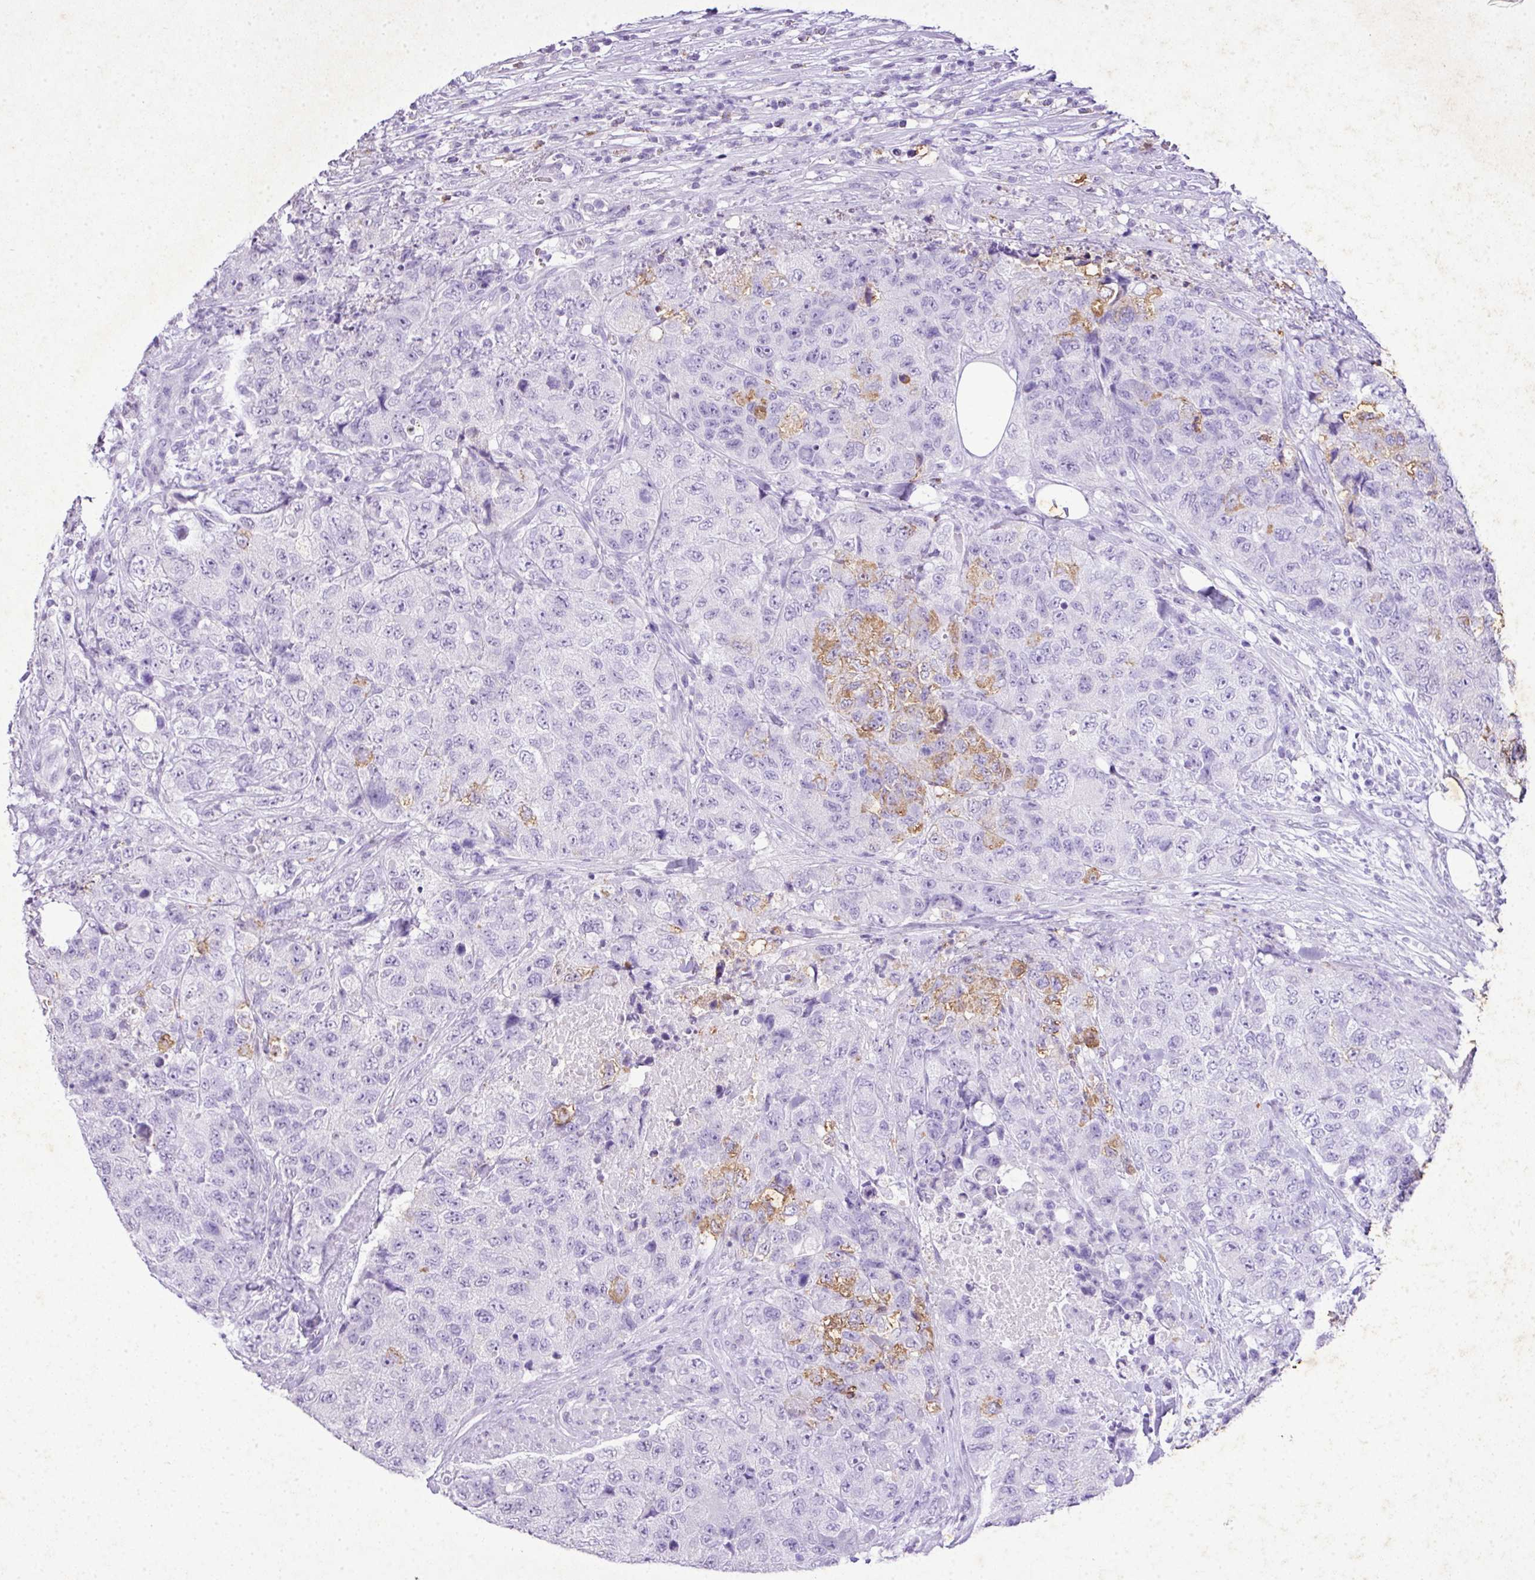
{"staining": {"intensity": "negative", "quantity": "none", "location": "none"}, "tissue": "urothelial cancer", "cell_type": "Tumor cells", "image_type": "cancer", "snomed": [{"axis": "morphology", "description": "Urothelial carcinoma, High grade"}, {"axis": "topography", "description": "Urinary bladder"}], "caption": "A high-resolution histopathology image shows IHC staining of urothelial carcinoma (high-grade), which reveals no significant expression in tumor cells.", "gene": "KCNJ11", "patient": {"sex": "female", "age": 78}}